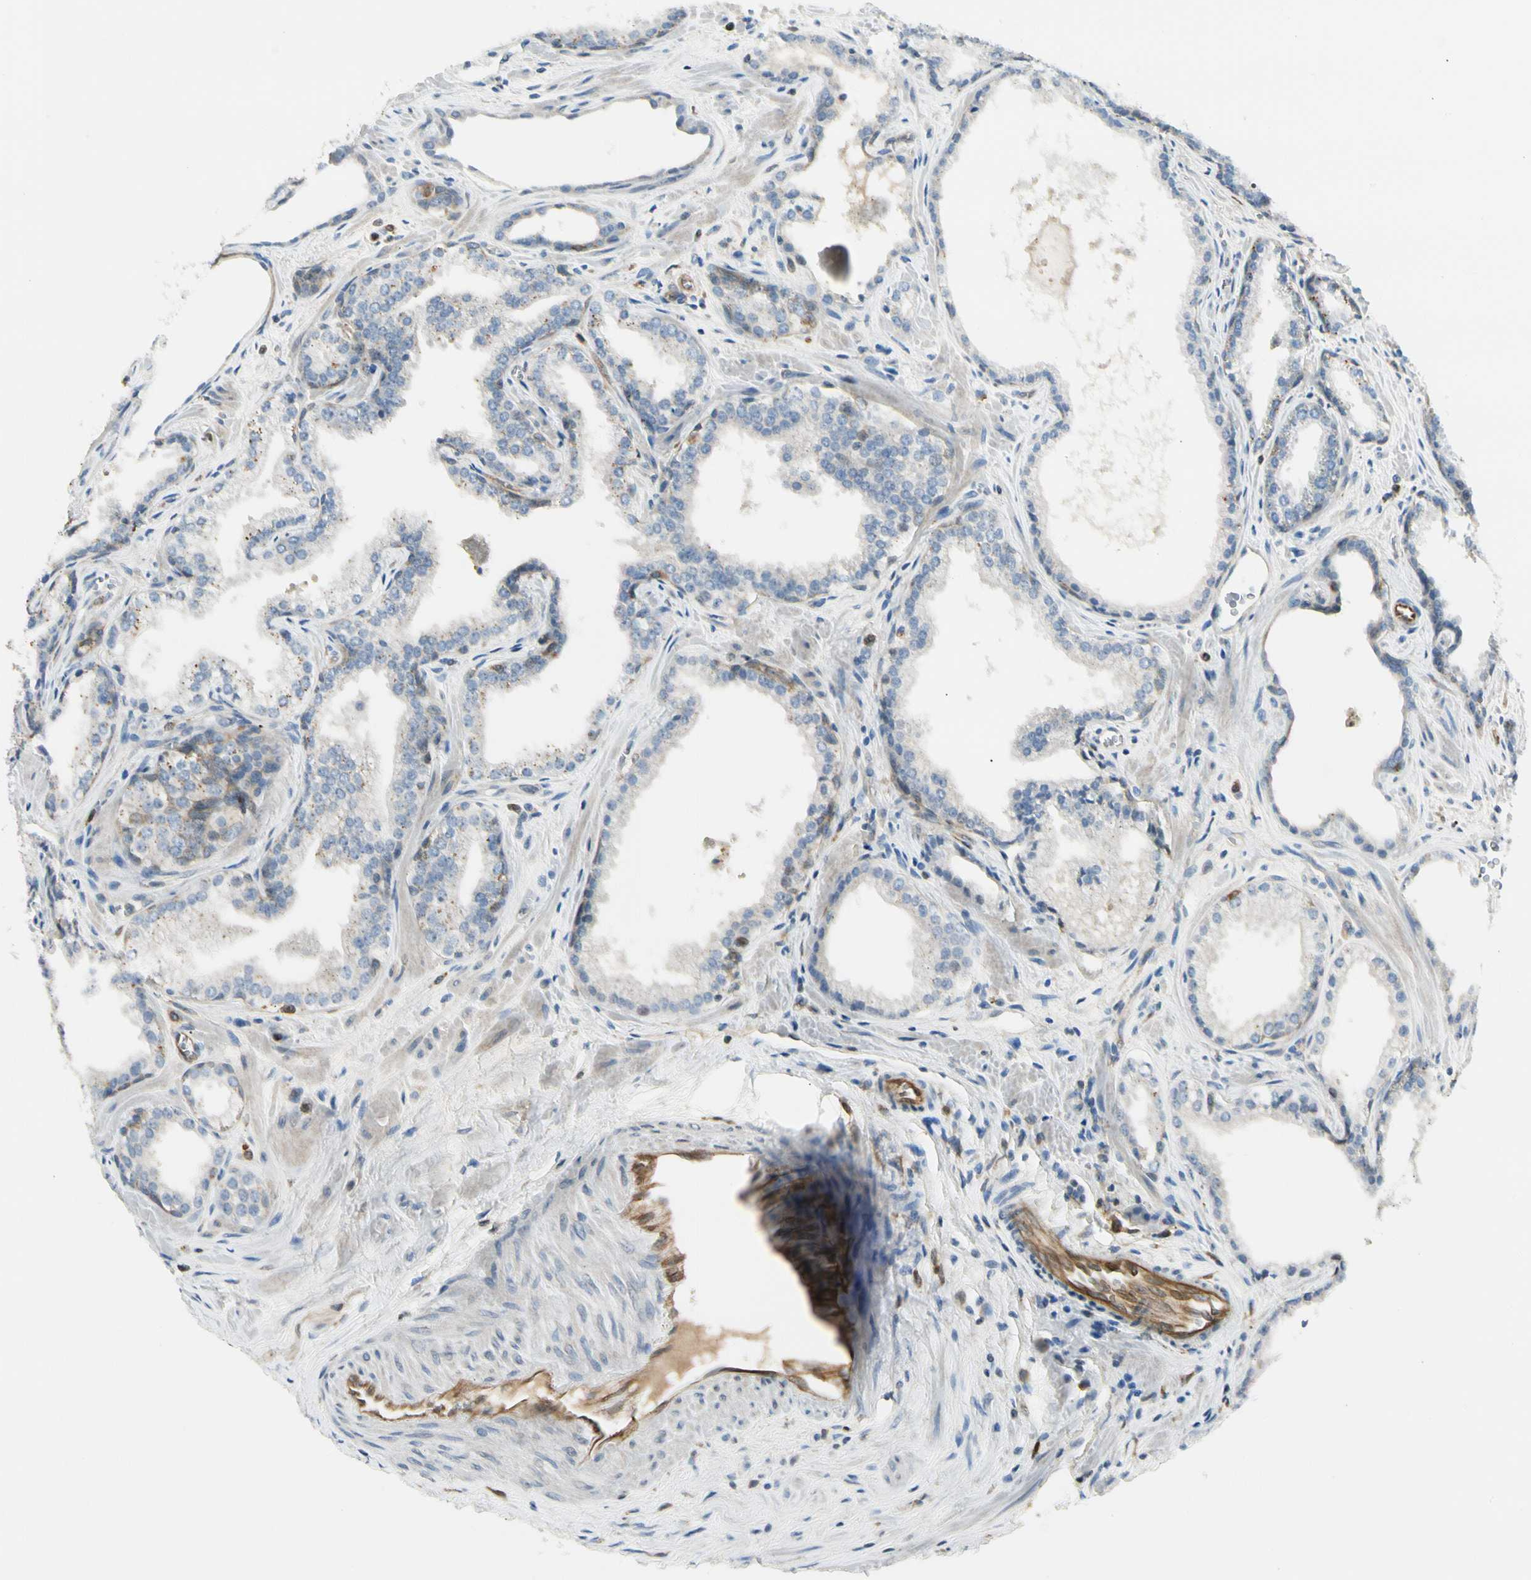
{"staining": {"intensity": "negative", "quantity": "none", "location": "none"}, "tissue": "prostate cancer", "cell_type": "Tumor cells", "image_type": "cancer", "snomed": [{"axis": "morphology", "description": "Adenocarcinoma, Low grade"}, {"axis": "topography", "description": "Prostate"}], "caption": "This is a histopathology image of immunohistochemistry staining of prostate adenocarcinoma (low-grade), which shows no expression in tumor cells.", "gene": "LPCAT2", "patient": {"sex": "male", "age": 60}}